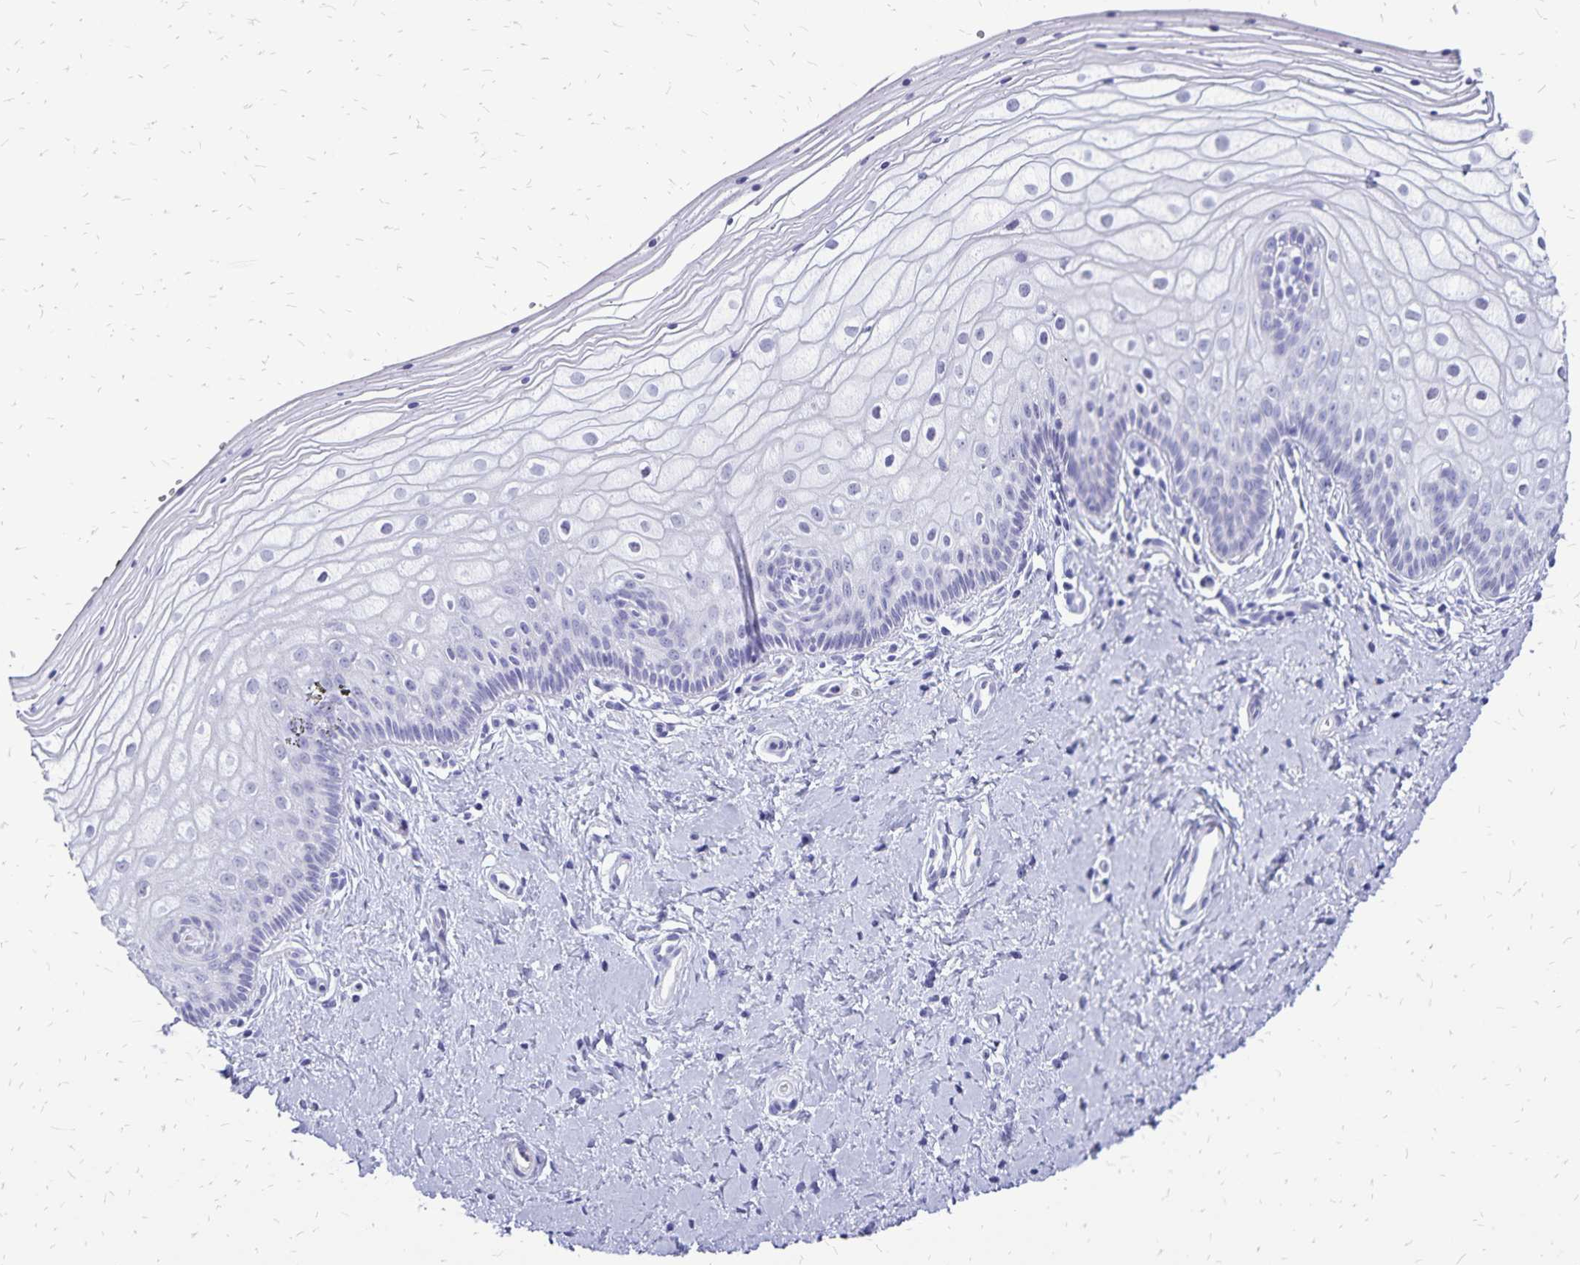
{"staining": {"intensity": "negative", "quantity": "none", "location": "none"}, "tissue": "vagina", "cell_type": "Squamous epithelial cells", "image_type": "normal", "snomed": [{"axis": "morphology", "description": "Normal tissue, NOS"}, {"axis": "topography", "description": "Vagina"}], "caption": "Squamous epithelial cells show no significant staining in benign vagina. (Immunohistochemistry (ihc), brightfield microscopy, high magnification).", "gene": "HMGB3", "patient": {"sex": "female", "age": 39}}